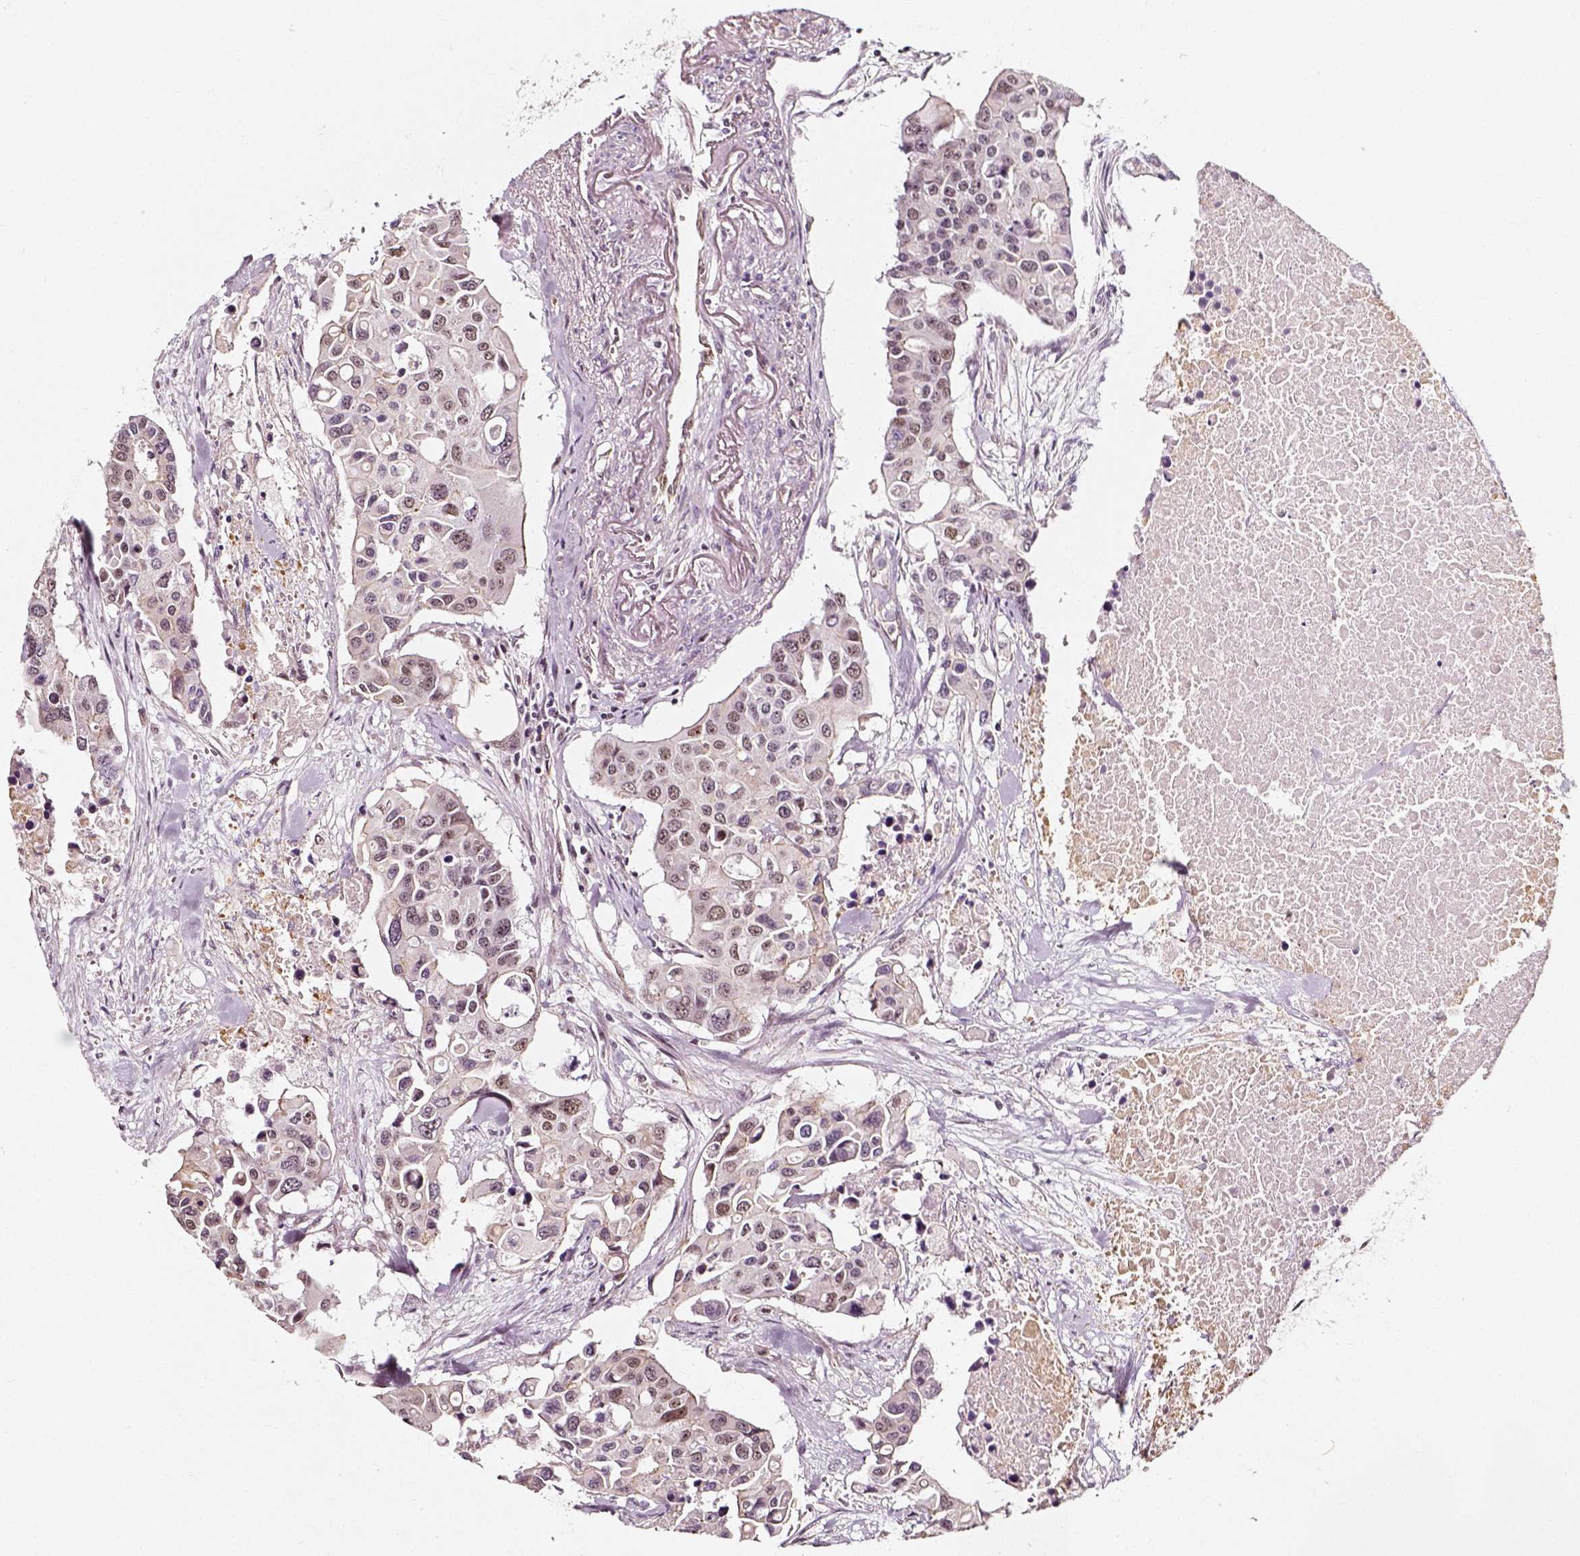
{"staining": {"intensity": "moderate", "quantity": "<25%", "location": "nuclear"}, "tissue": "colorectal cancer", "cell_type": "Tumor cells", "image_type": "cancer", "snomed": [{"axis": "morphology", "description": "Adenocarcinoma, NOS"}, {"axis": "topography", "description": "Colon"}], "caption": "Protein expression analysis of human colorectal adenocarcinoma reveals moderate nuclear staining in about <25% of tumor cells. (Stains: DAB in brown, nuclei in blue, Microscopy: brightfield microscopy at high magnification).", "gene": "NACC1", "patient": {"sex": "male", "age": 77}}